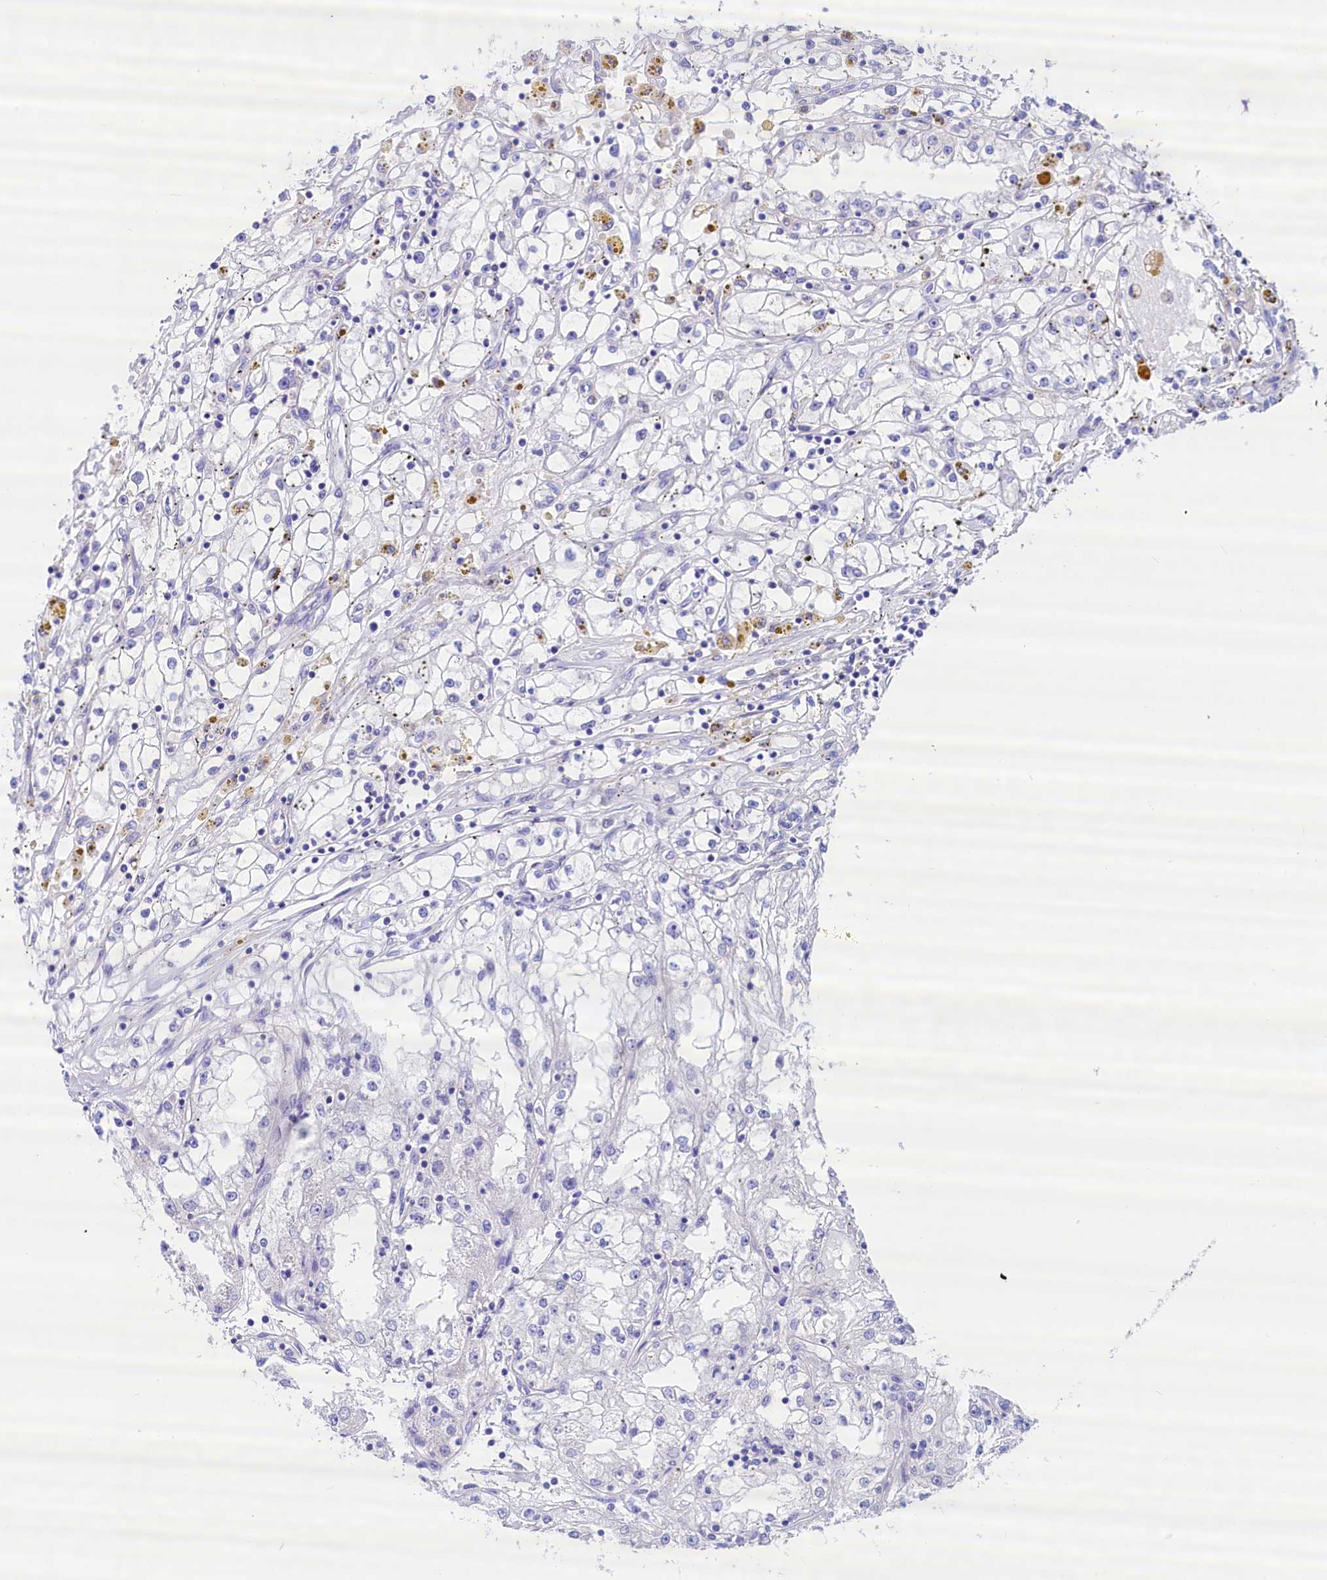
{"staining": {"intensity": "negative", "quantity": "none", "location": "none"}, "tissue": "renal cancer", "cell_type": "Tumor cells", "image_type": "cancer", "snomed": [{"axis": "morphology", "description": "Adenocarcinoma, NOS"}, {"axis": "topography", "description": "Kidney"}], "caption": "There is no significant expression in tumor cells of renal cancer (adenocarcinoma).", "gene": "RBP3", "patient": {"sex": "male", "age": 56}}